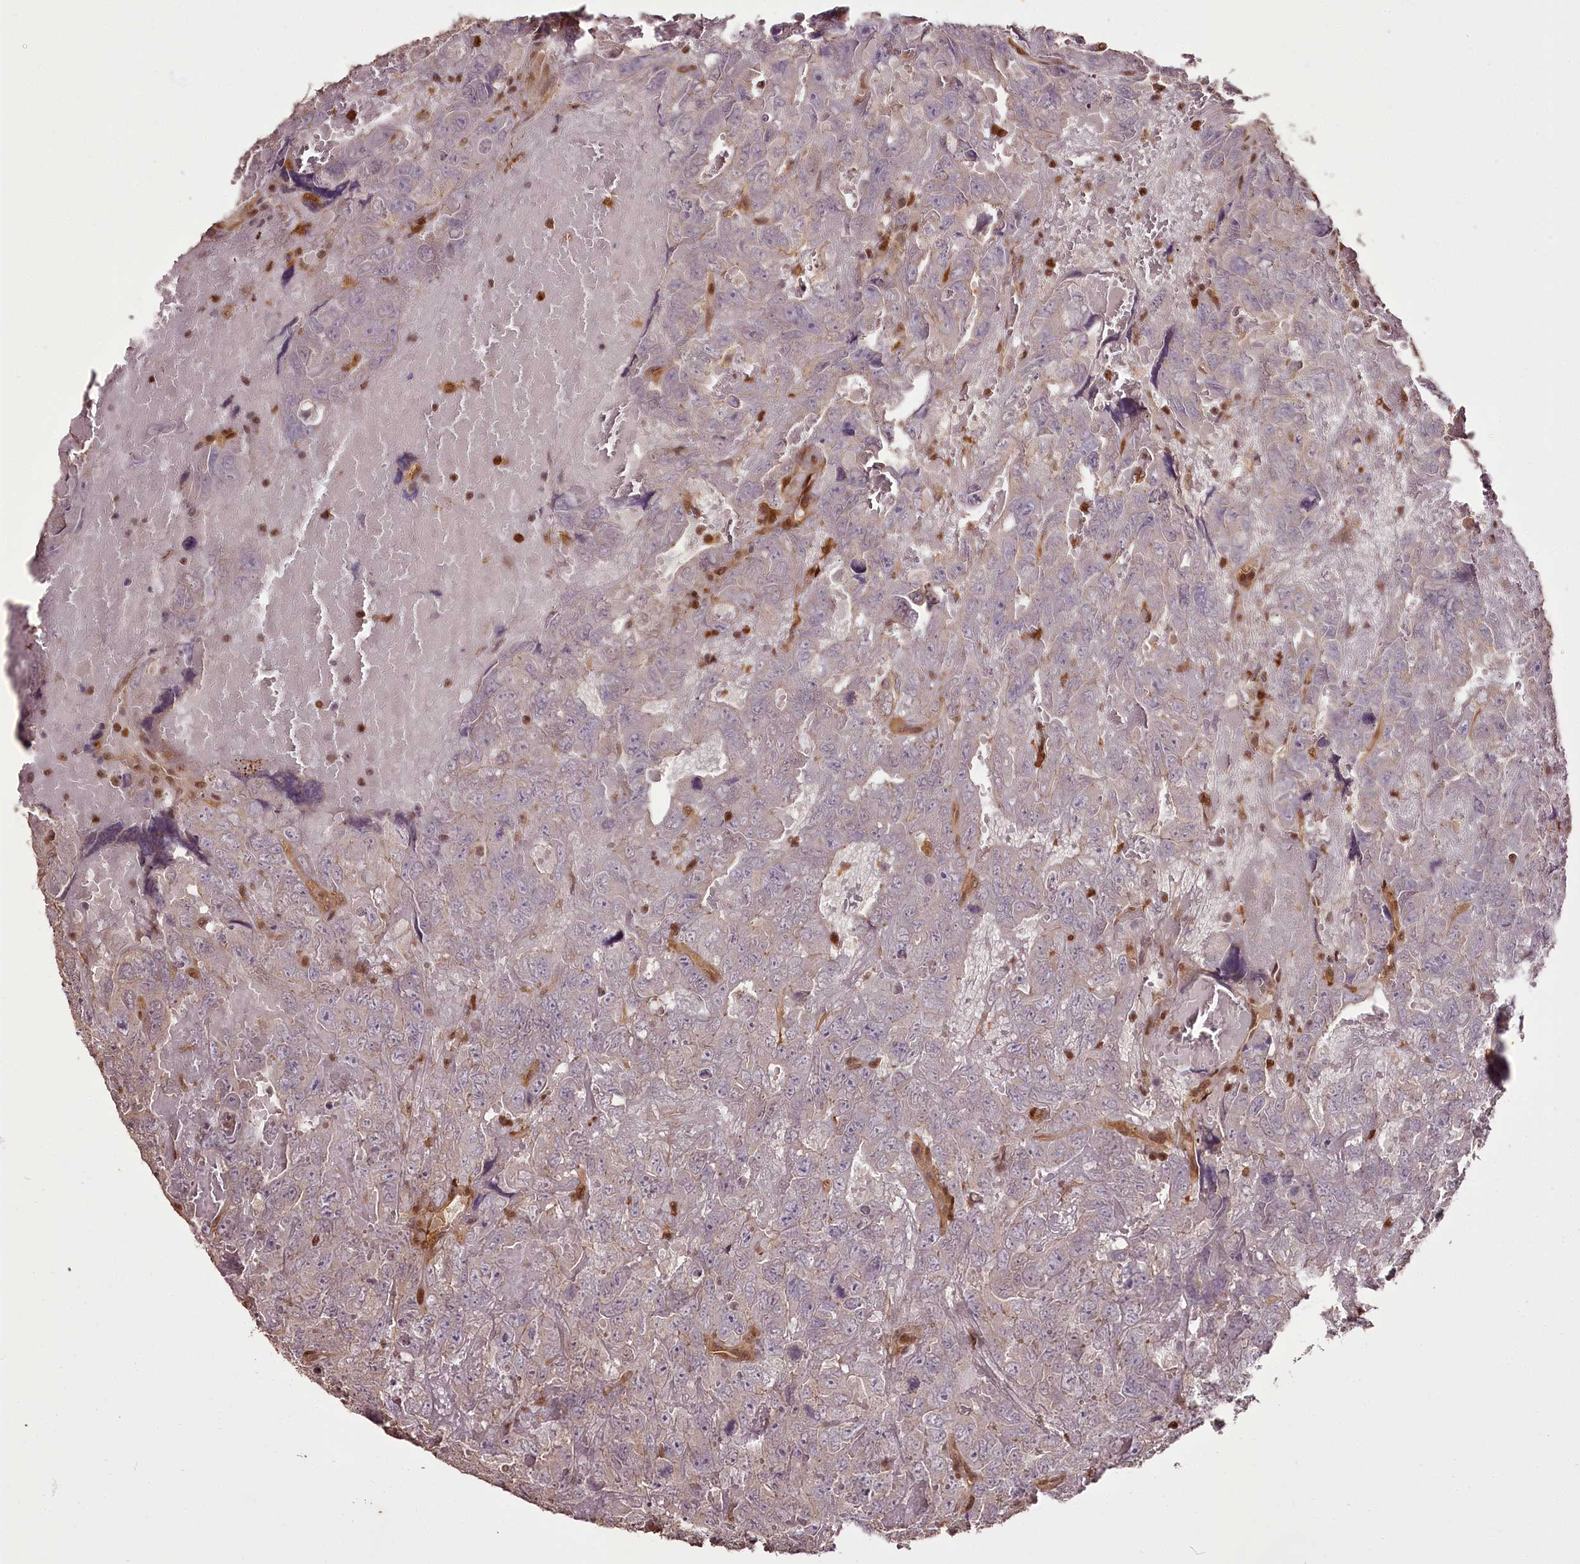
{"staining": {"intensity": "negative", "quantity": "none", "location": "none"}, "tissue": "testis cancer", "cell_type": "Tumor cells", "image_type": "cancer", "snomed": [{"axis": "morphology", "description": "Carcinoma, Embryonal, NOS"}, {"axis": "topography", "description": "Testis"}], "caption": "The IHC photomicrograph has no significant positivity in tumor cells of testis embryonal carcinoma tissue. (IHC, brightfield microscopy, high magnification).", "gene": "NPRL2", "patient": {"sex": "male", "age": 45}}